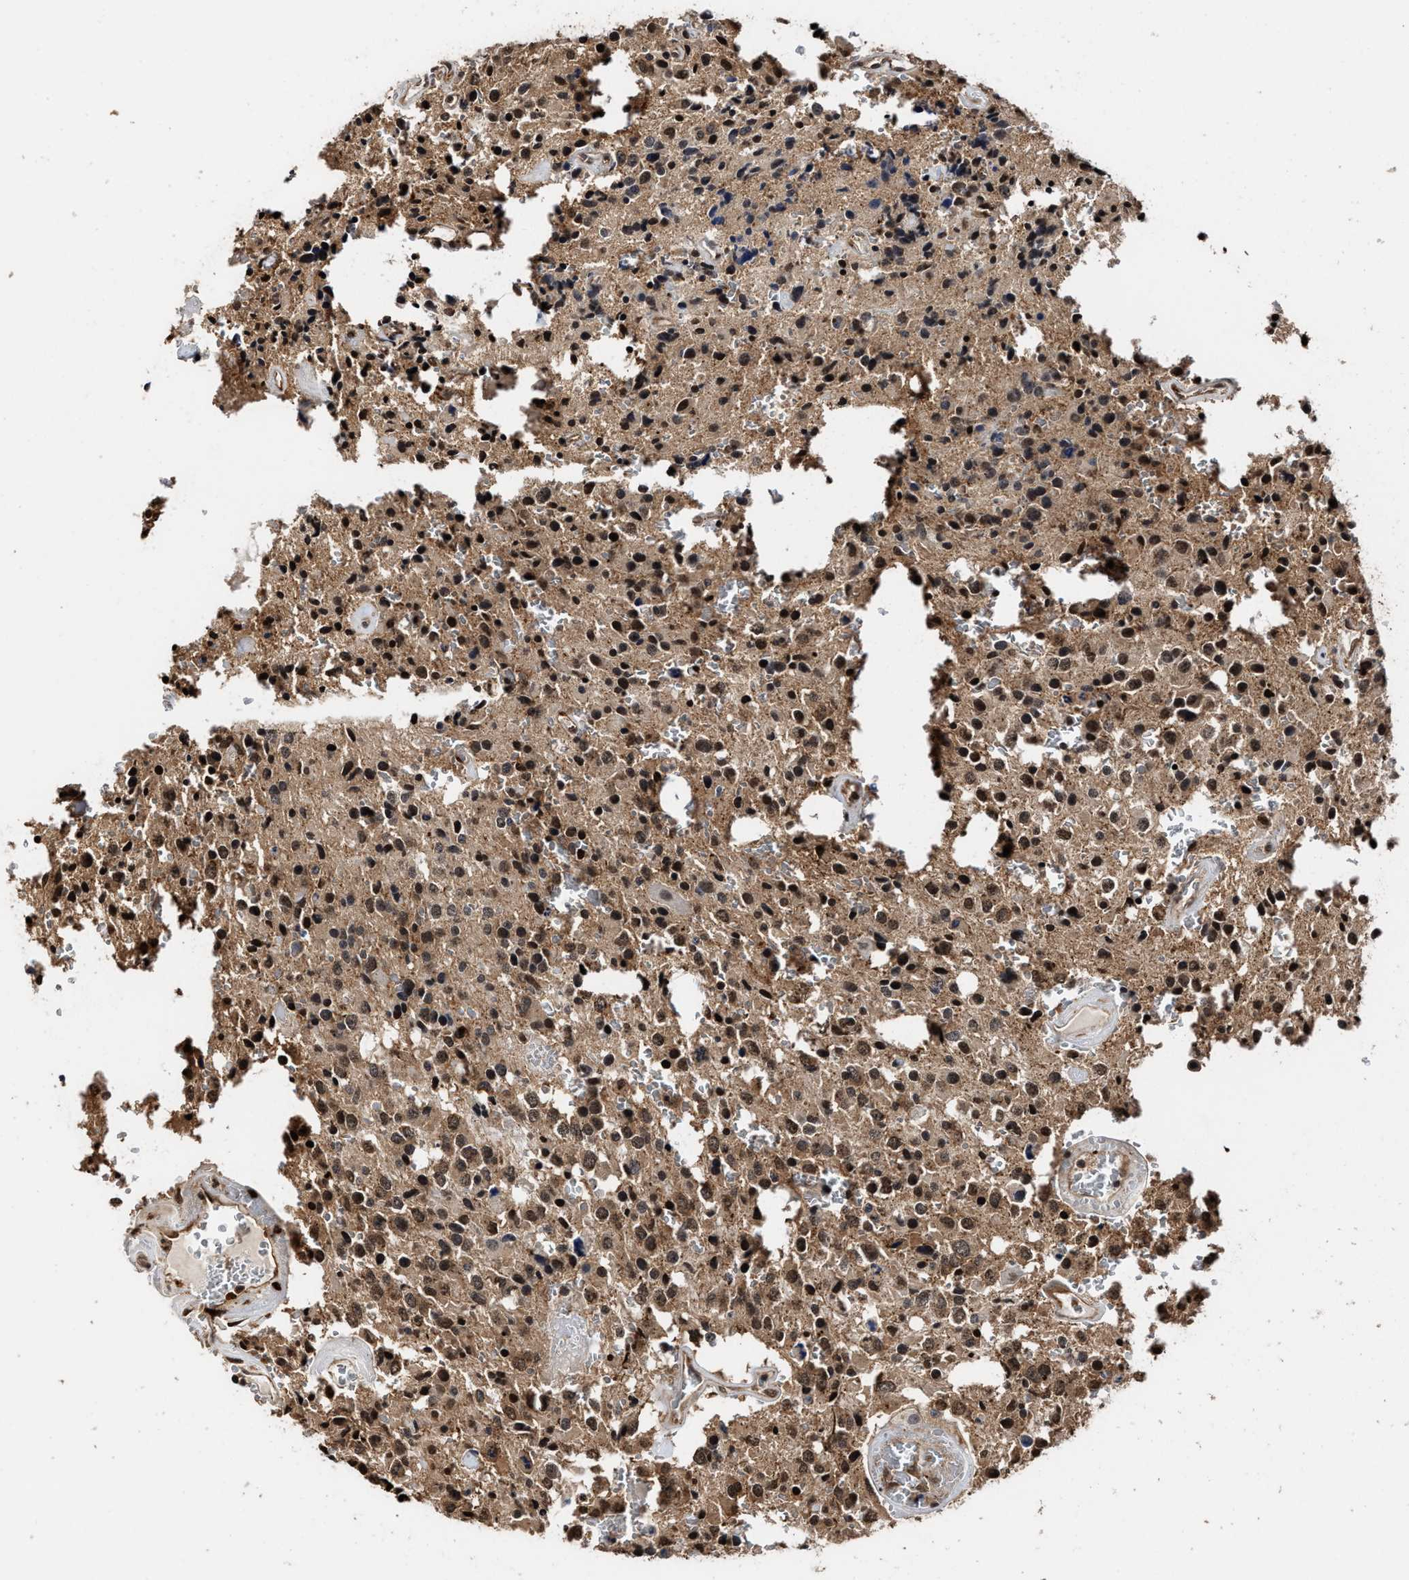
{"staining": {"intensity": "strong", "quantity": ">75%", "location": "cytoplasmic/membranous,nuclear"}, "tissue": "glioma", "cell_type": "Tumor cells", "image_type": "cancer", "snomed": [{"axis": "morphology", "description": "Glioma, malignant, Low grade"}, {"axis": "topography", "description": "Brain"}], "caption": "The photomicrograph reveals immunohistochemical staining of malignant glioma (low-grade). There is strong cytoplasmic/membranous and nuclear positivity is identified in approximately >75% of tumor cells. (Brightfield microscopy of DAB IHC at high magnification).", "gene": "SEPTIN2", "patient": {"sex": "male", "age": 58}}